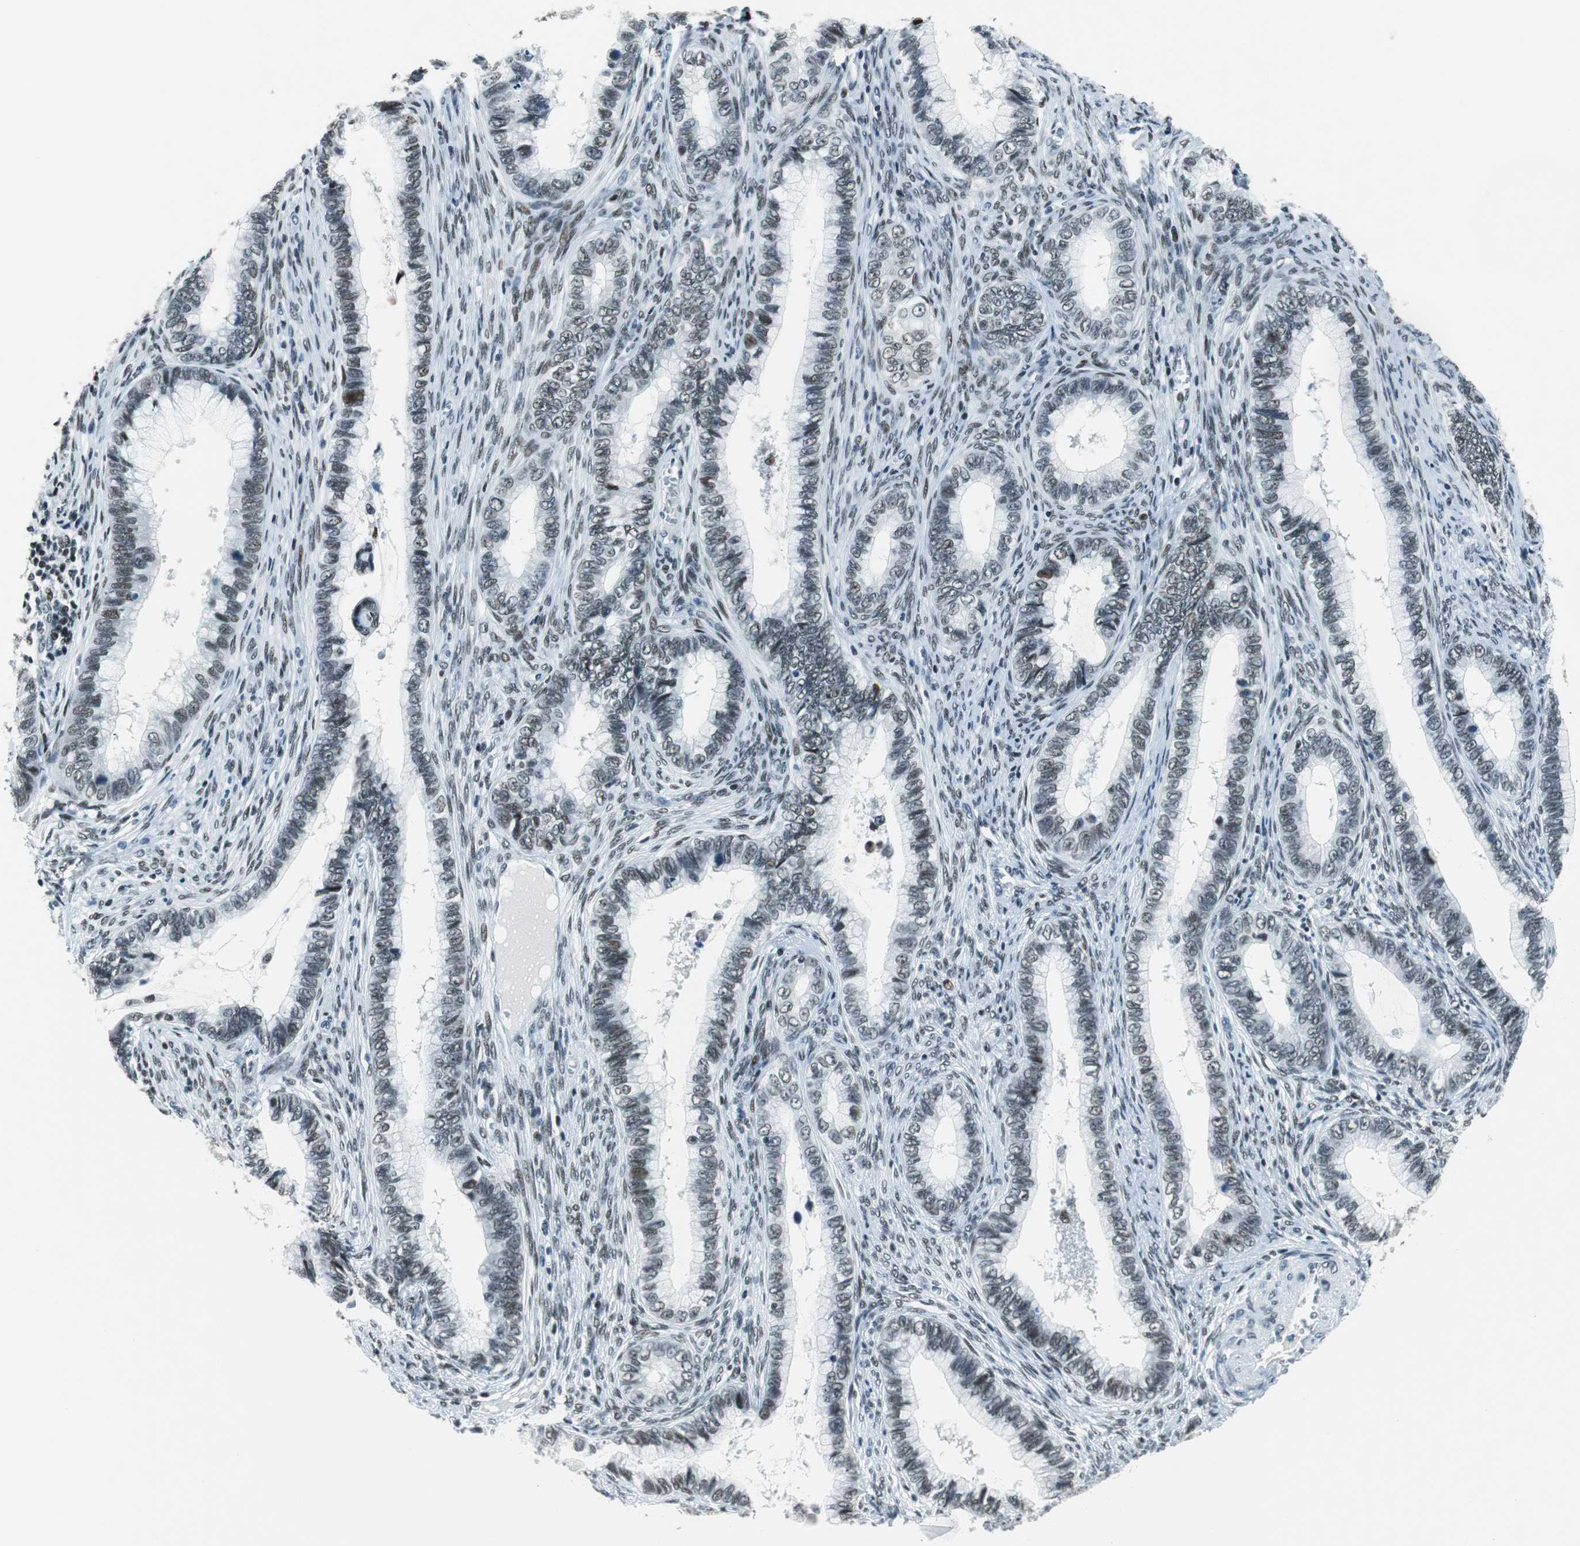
{"staining": {"intensity": "weak", "quantity": "<25%", "location": "nuclear"}, "tissue": "cervical cancer", "cell_type": "Tumor cells", "image_type": "cancer", "snomed": [{"axis": "morphology", "description": "Adenocarcinoma, NOS"}, {"axis": "topography", "description": "Cervix"}], "caption": "High magnification brightfield microscopy of cervical cancer stained with DAB (brown) and counterstained with hematoxylin (blue): tumor cells show no significant positivity.", "gene": "HDAC3", "patient": {"sex": "female", "age": 44}}